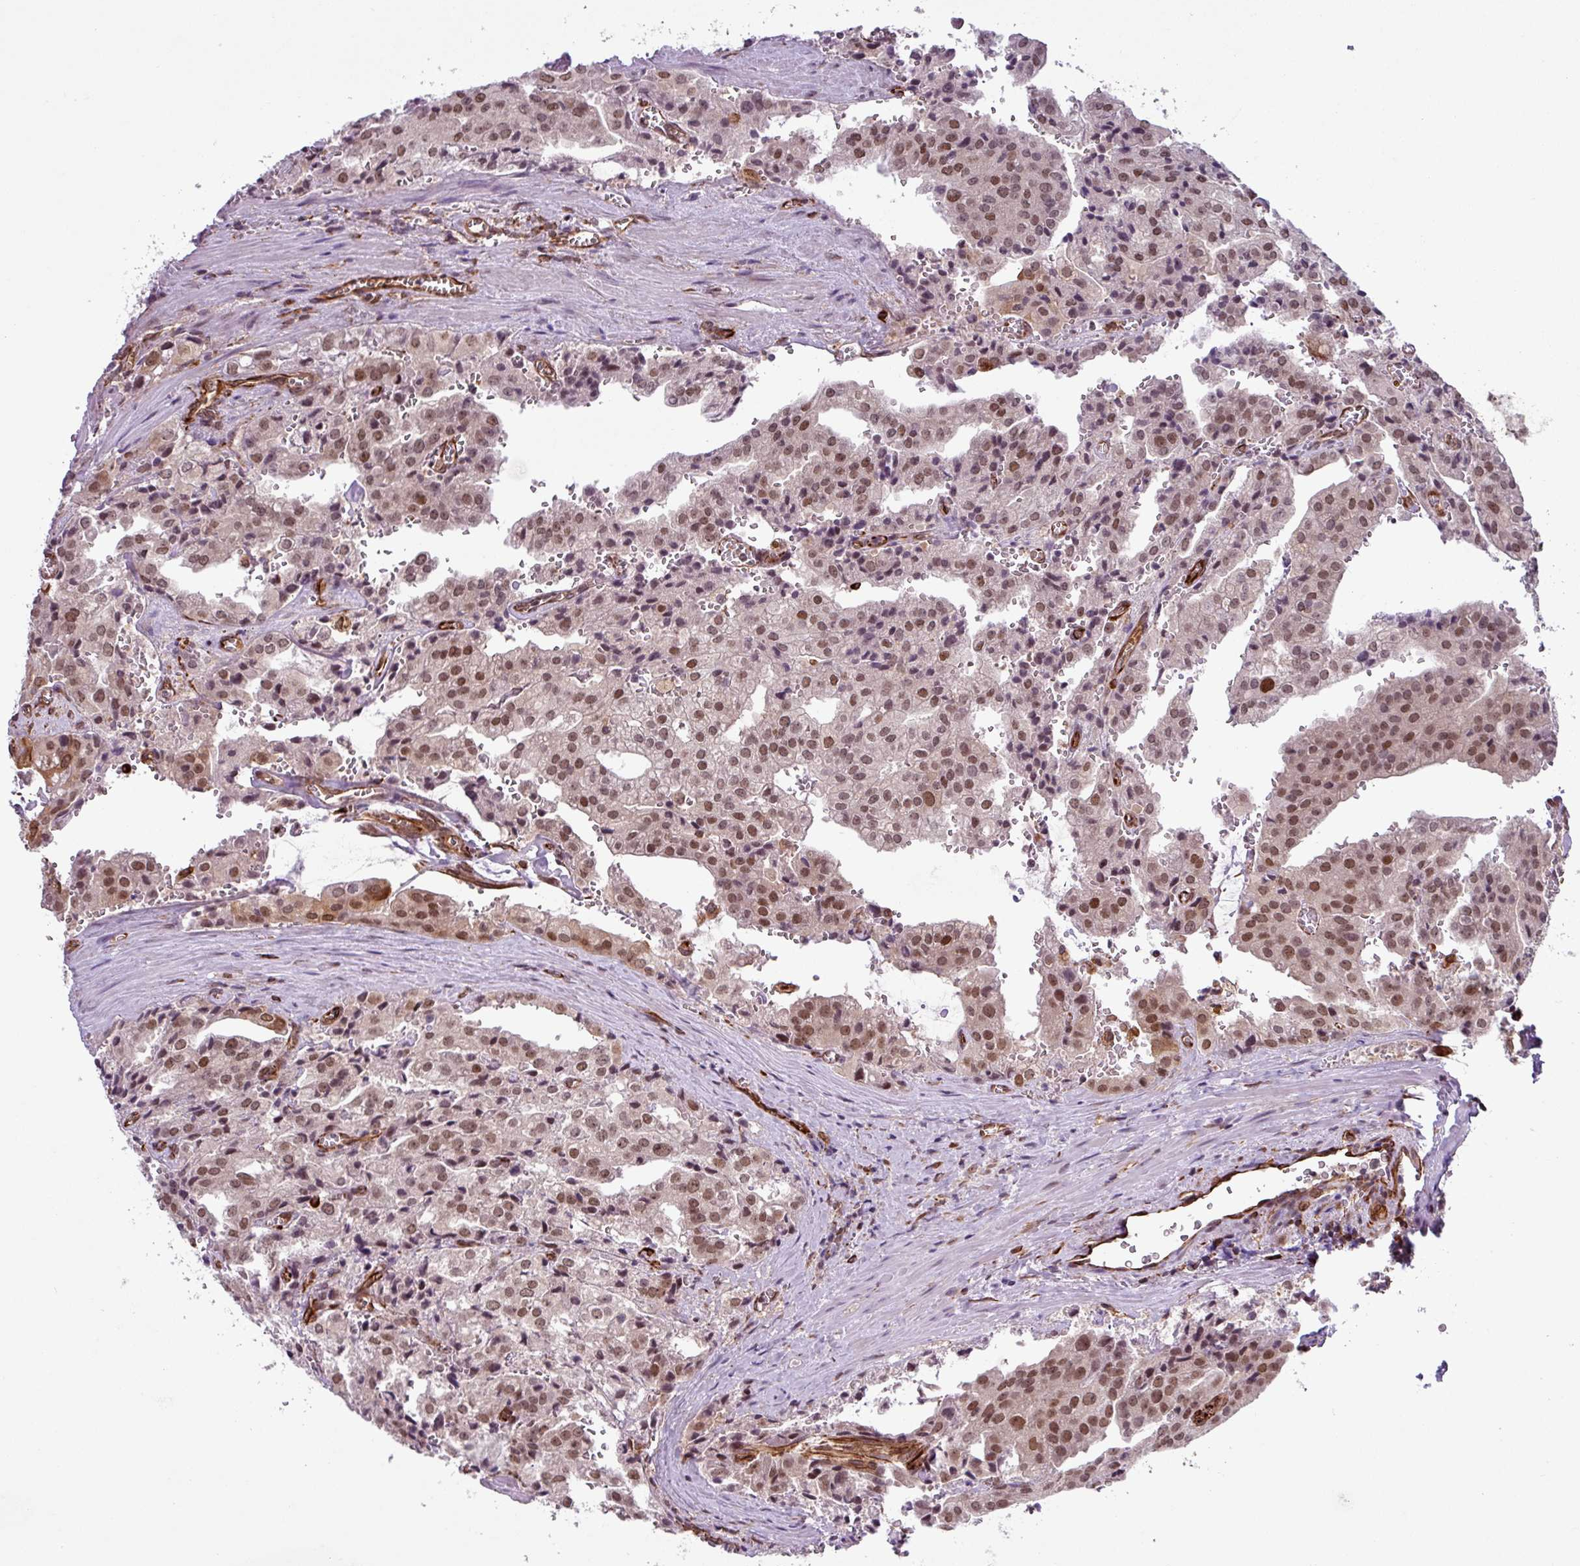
{"staining": {"intensity": "moderate", "quantity": ">75%", "location": "nuclear"}, "tissue": "prostate cancer", "cell_type": "Tumor cells", "image_type": "cancer", "snomed": [{"axis": "morphology", "description": "Adenocarcinoma, High grade"}, {"axis": "topography", "description": "Prostate"}], "caption": "Tumor cells reveal medium levels of moderate nuclear positivity in about >75% of cells in prostate cancer (adenocarcinoma (high-grade)).", "gene": "CHD3", "patient": {"sex": "male", "age": 68}}